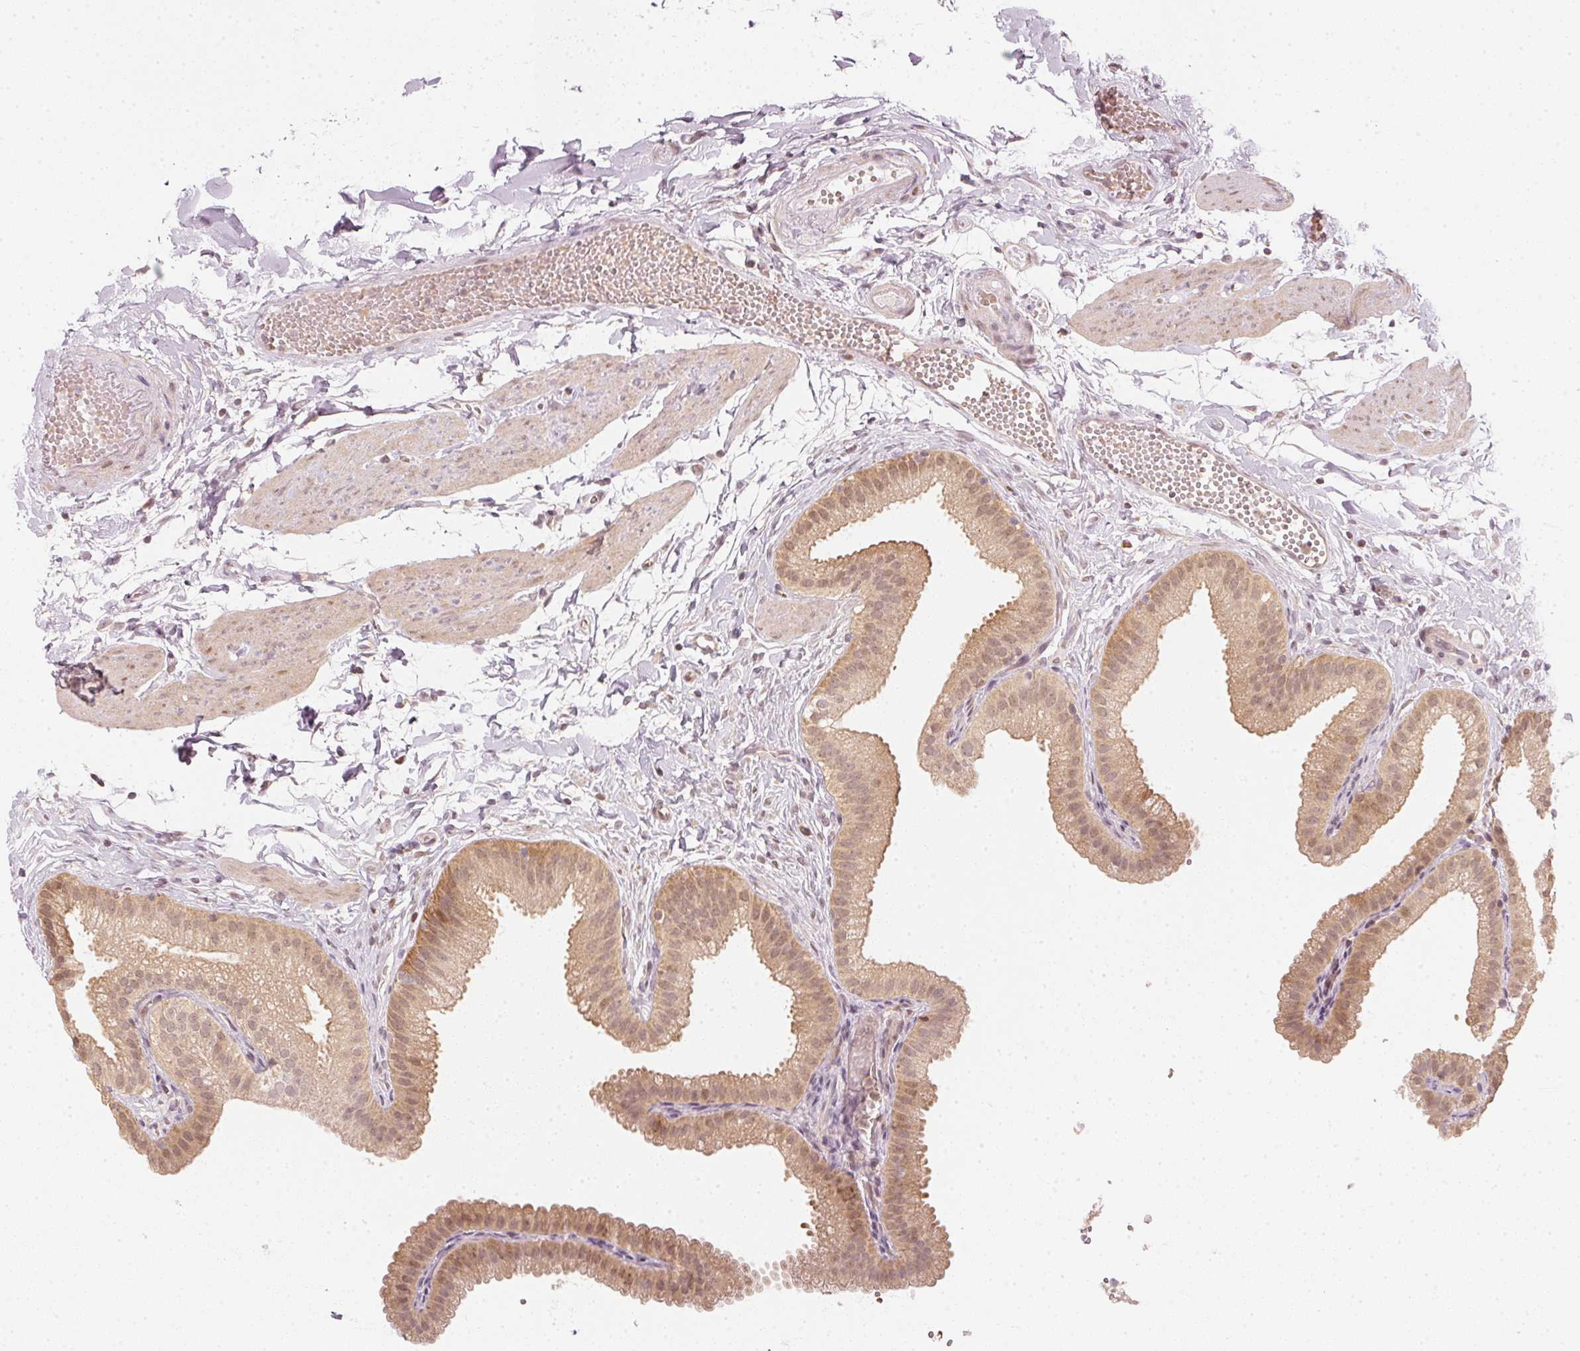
{"staining": {"intensity": "moderate", "quantity": ">75%", "location": "cytoplasmic/membranous,nuclear"}, "tissue": "gallbladder", "cell_type": "Glandular cells", "image_type": "normal", "snomed": [{"axis": "morphology", "description": "Normal tissue, NOS"}, {"axis": "topography", "description": "Gallbladder"}], "caption": "Human gallbladder stained with a brown dye reveals moderate cytoplasmic/membranous,nuclear positive staining in approximately >75% of glandular cells.", "gene": "UBE2L3", "patient": {"sex": "female", "age": 63}}